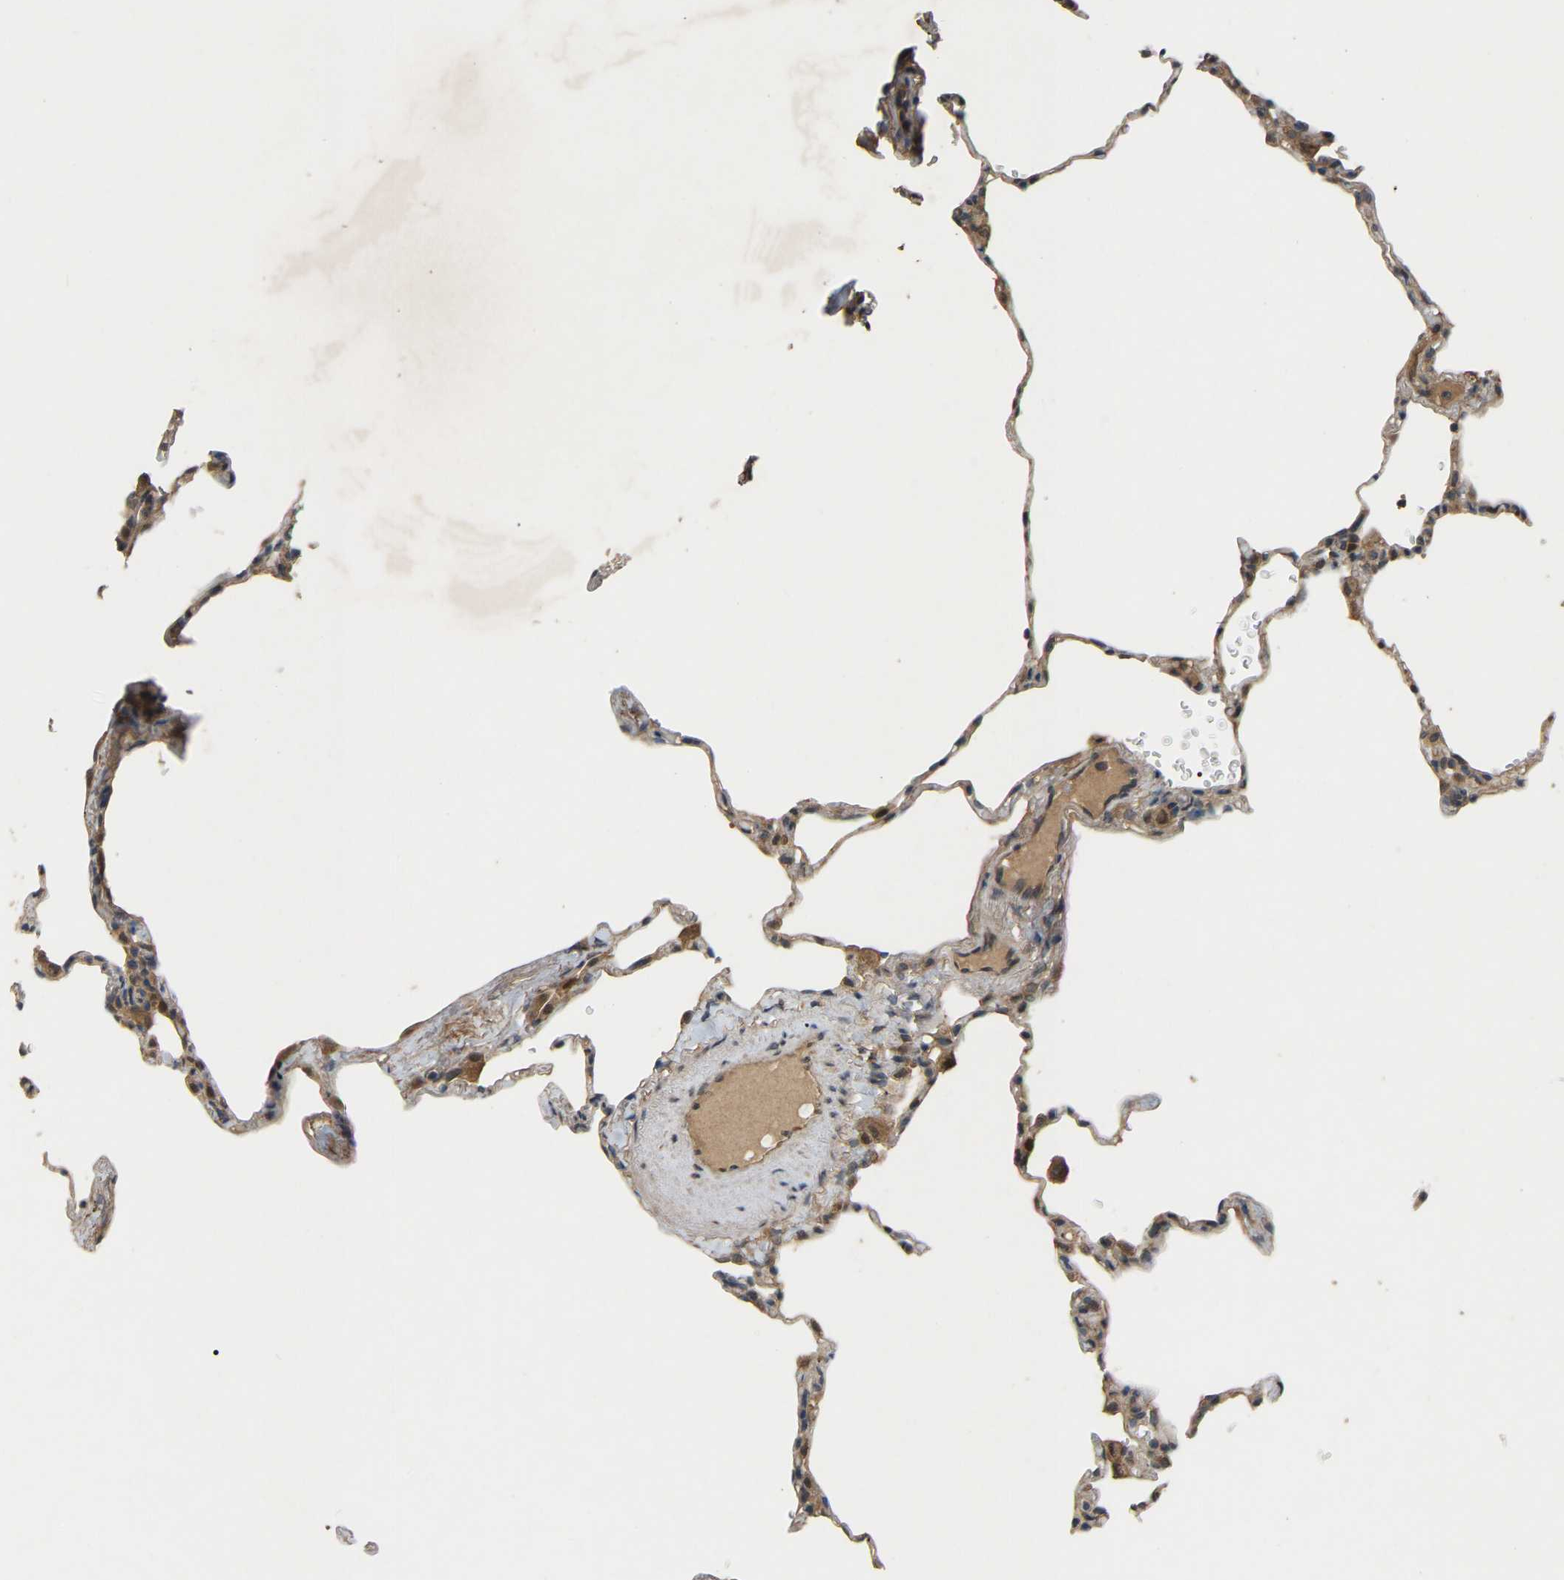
{"staining": {"intensity": "moderate", "quantity": "<25%", "location": "cytoplasmic/membranous"}, "tissue": "lung", "cell_type": "Alveolar cells", "image_type": "normal", "snomed": [{"axis": "morphology", "description": "Normal tissue, NOS"}, {"axis": "topography", "description": "Lung"}], "caption": "Immunohistochemistry (IHC) of normal lung demonstrates low levels of moderate cytoplasmic/membranous expression in approximately <25% of alveolar cells.", "gene": "CROT", "patient": {"sex": "male", "age": 59}}